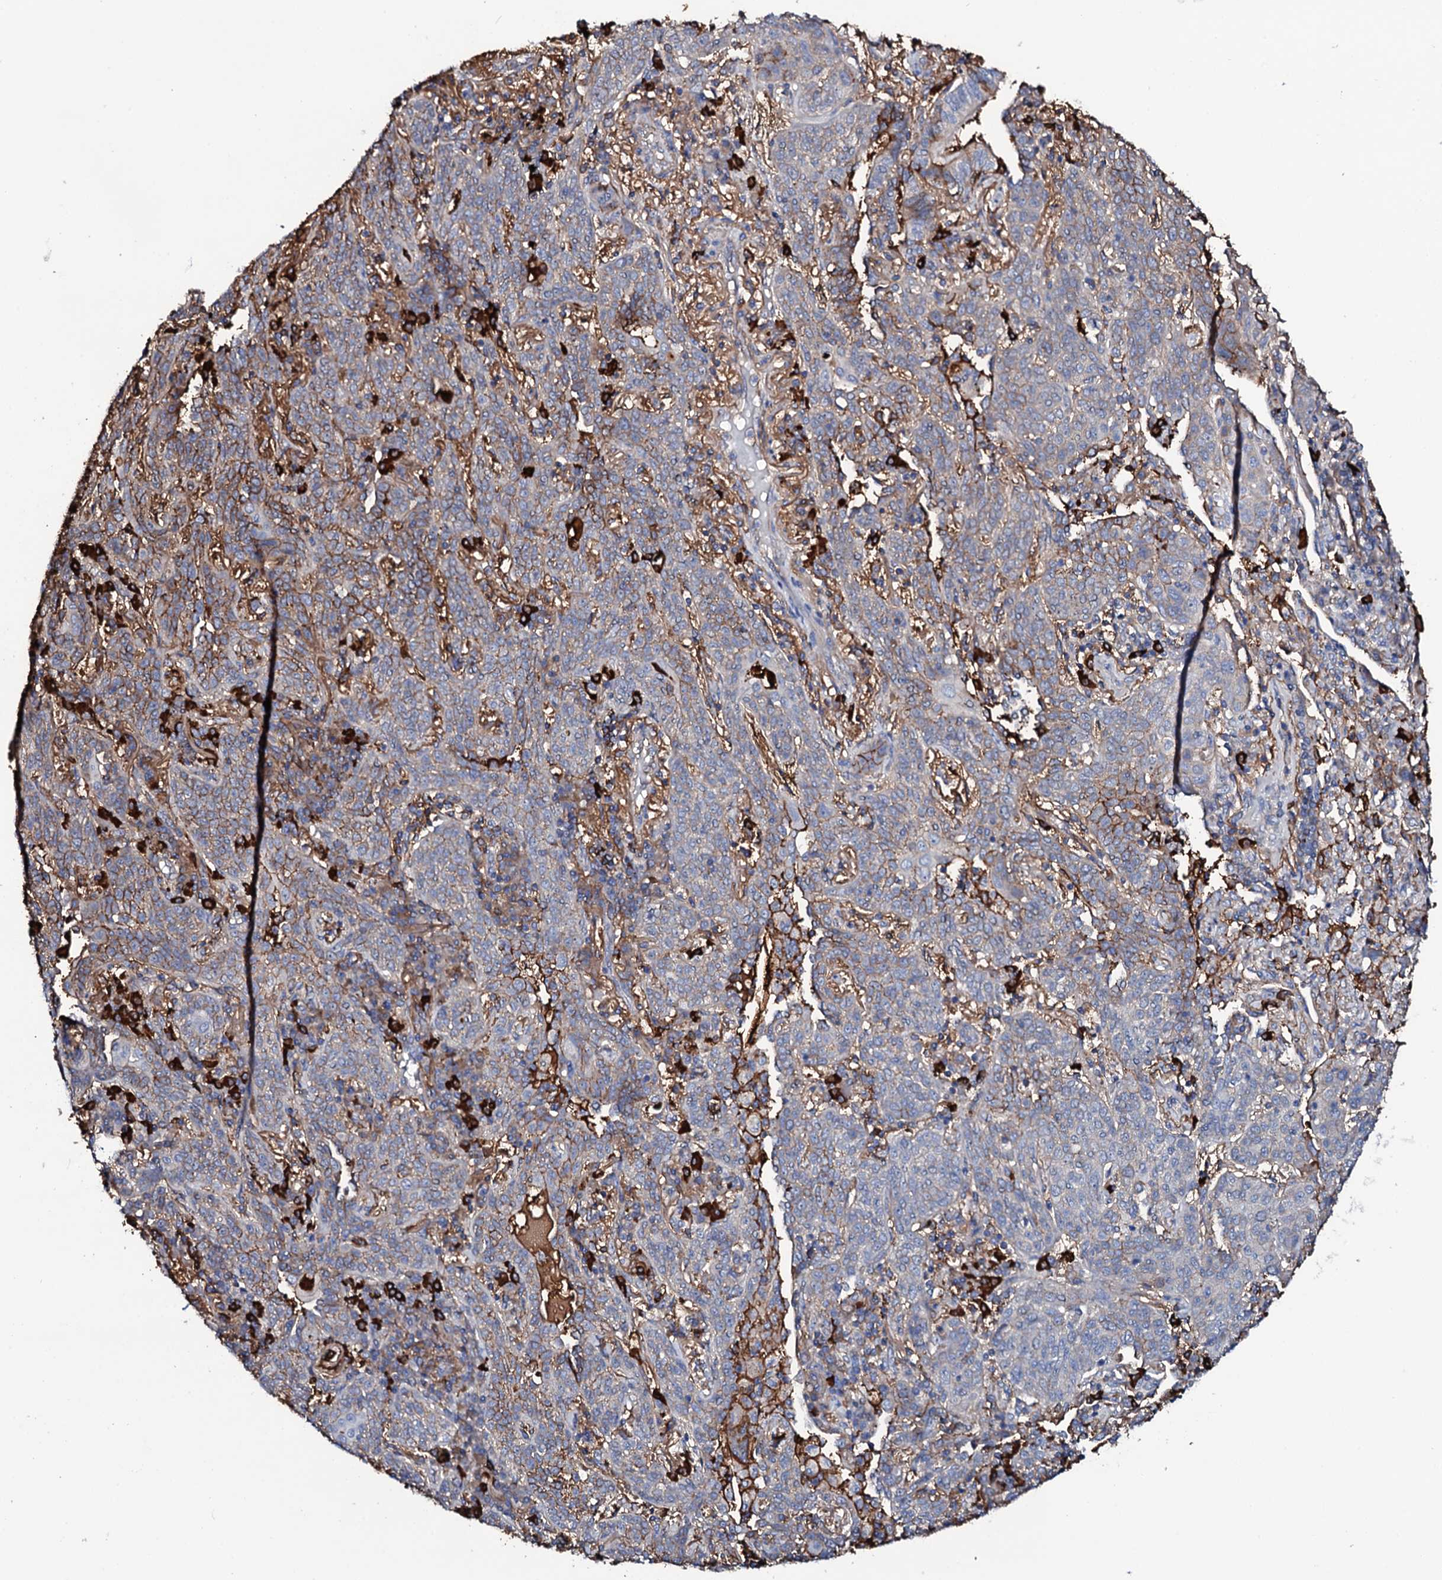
{"staining": {"intensity": "moderate", "quantity": "25%-75%", "location": "cytoplasmic/membranous"}, "tissue": "lung cancer", "cell_type": "Tumor cells", "image_type": "cancer", "snomed": [{"axis": "morphology", "description": "Squamous cell carcinoma, NOS"}, {"axis": "topography", "description": "Lung"}], "caption": "An image showing moderate cytoplasmic/membranous expression in about 25%-75% of tumor cells in lung squamous cell carcinoma, as visualized by brown immunohistochemical staining.", "gene": "TCAF2", "patient": {"sex": "female", "age": 70}}